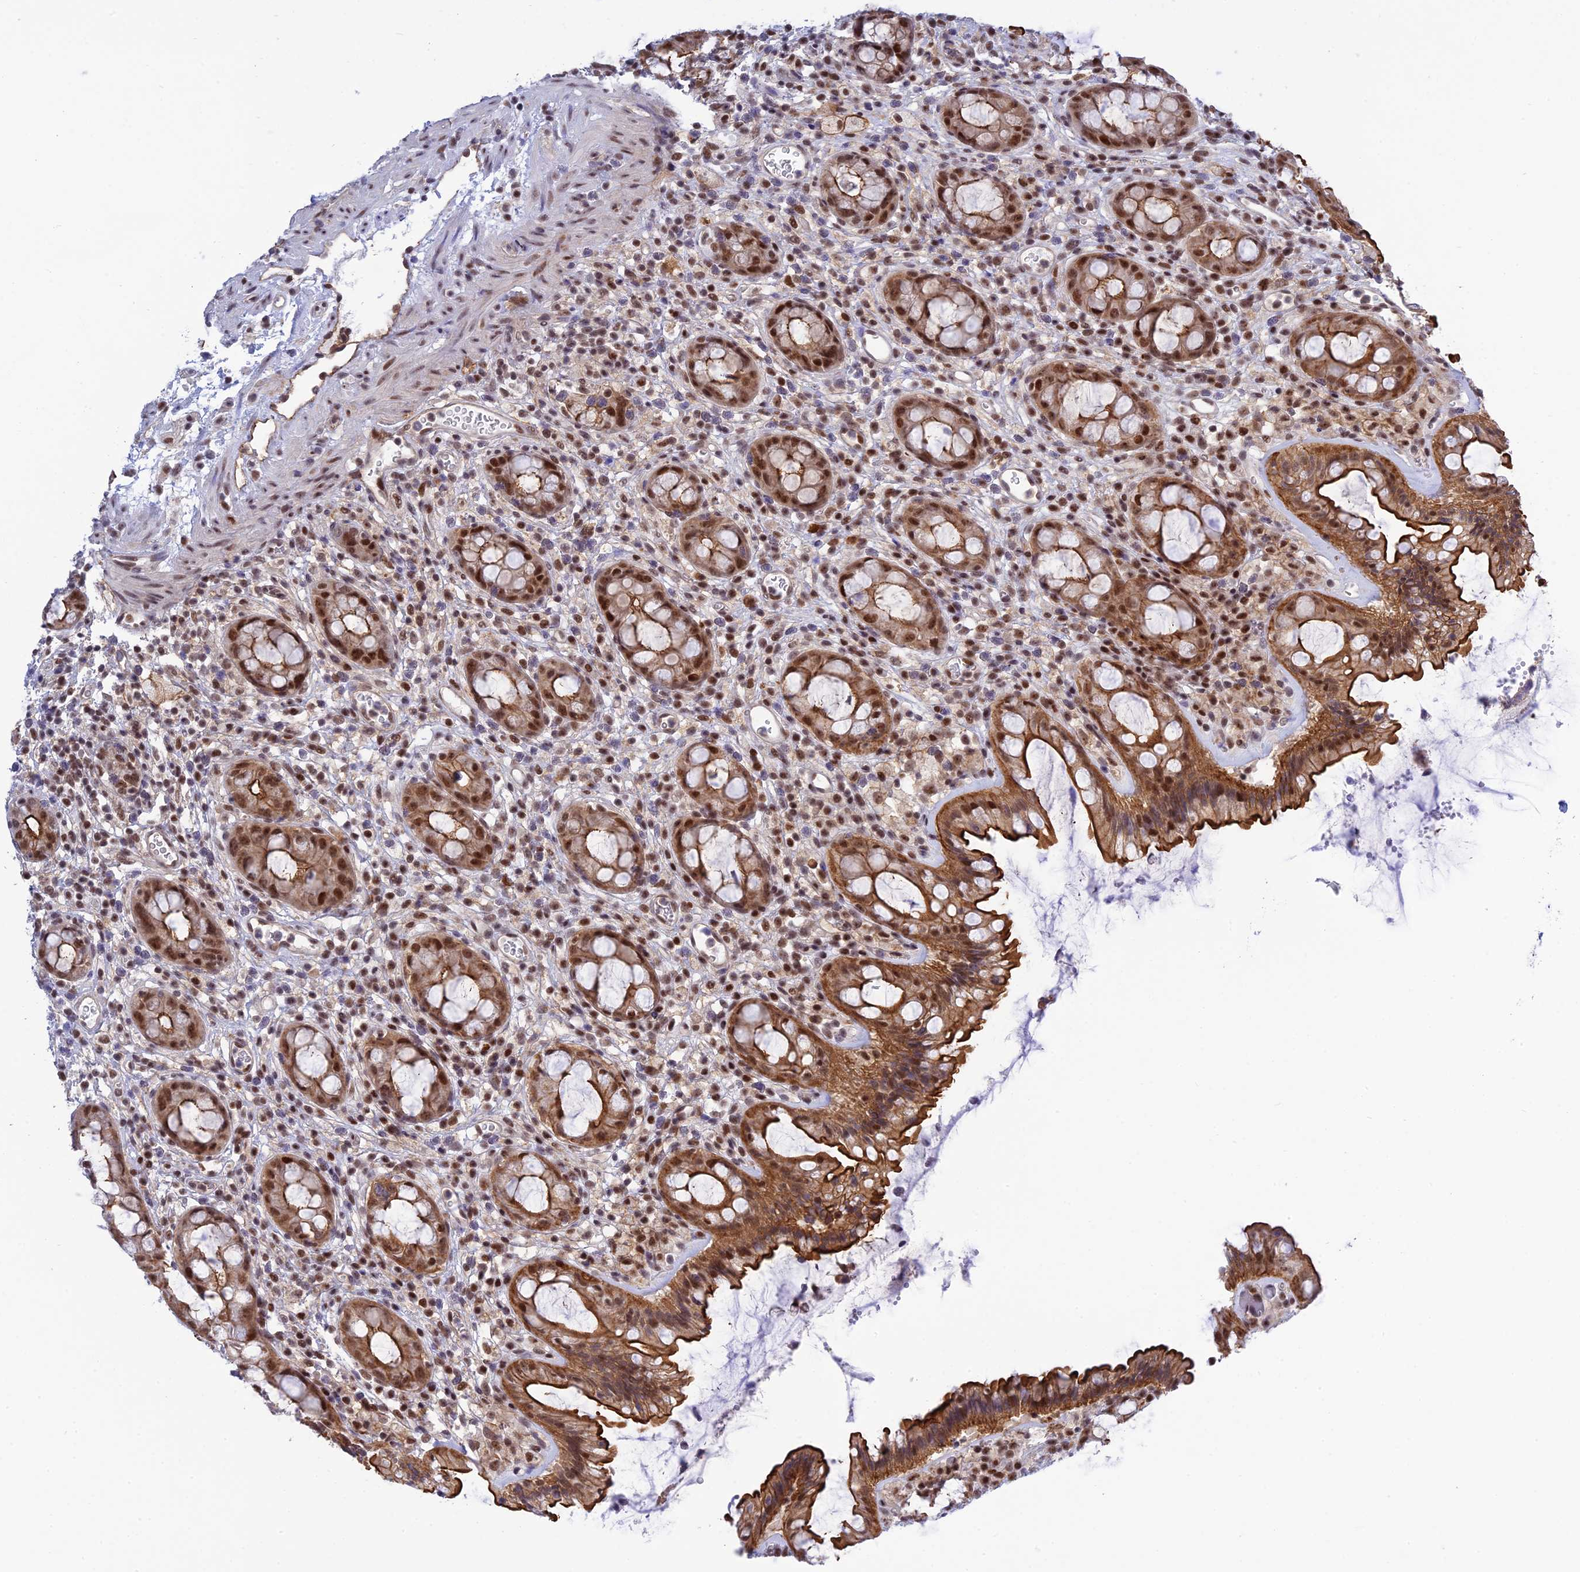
{"staining": {"intensity": "strong", "quantity": ">75%", "location": "cytoplasmic/membranous,nuclear"}, "tissue": "rectum", "cell_type": "Glandular cells", "image_type": "normal", "snomed": [{"axis": "morphology", "description": "Normal tissue, NOS"}, {"axis": "topography", "description": "Rectum"}], "caption": "Immunohistochemical staining of unremarkable human rectum exhibits >75% levels of strong cytoplasmic/membranous,nuclear protein positivity in about >75% of glandular cells.", "gene": "TCEA1", "patient": {"sex": "female", "age": 57}}